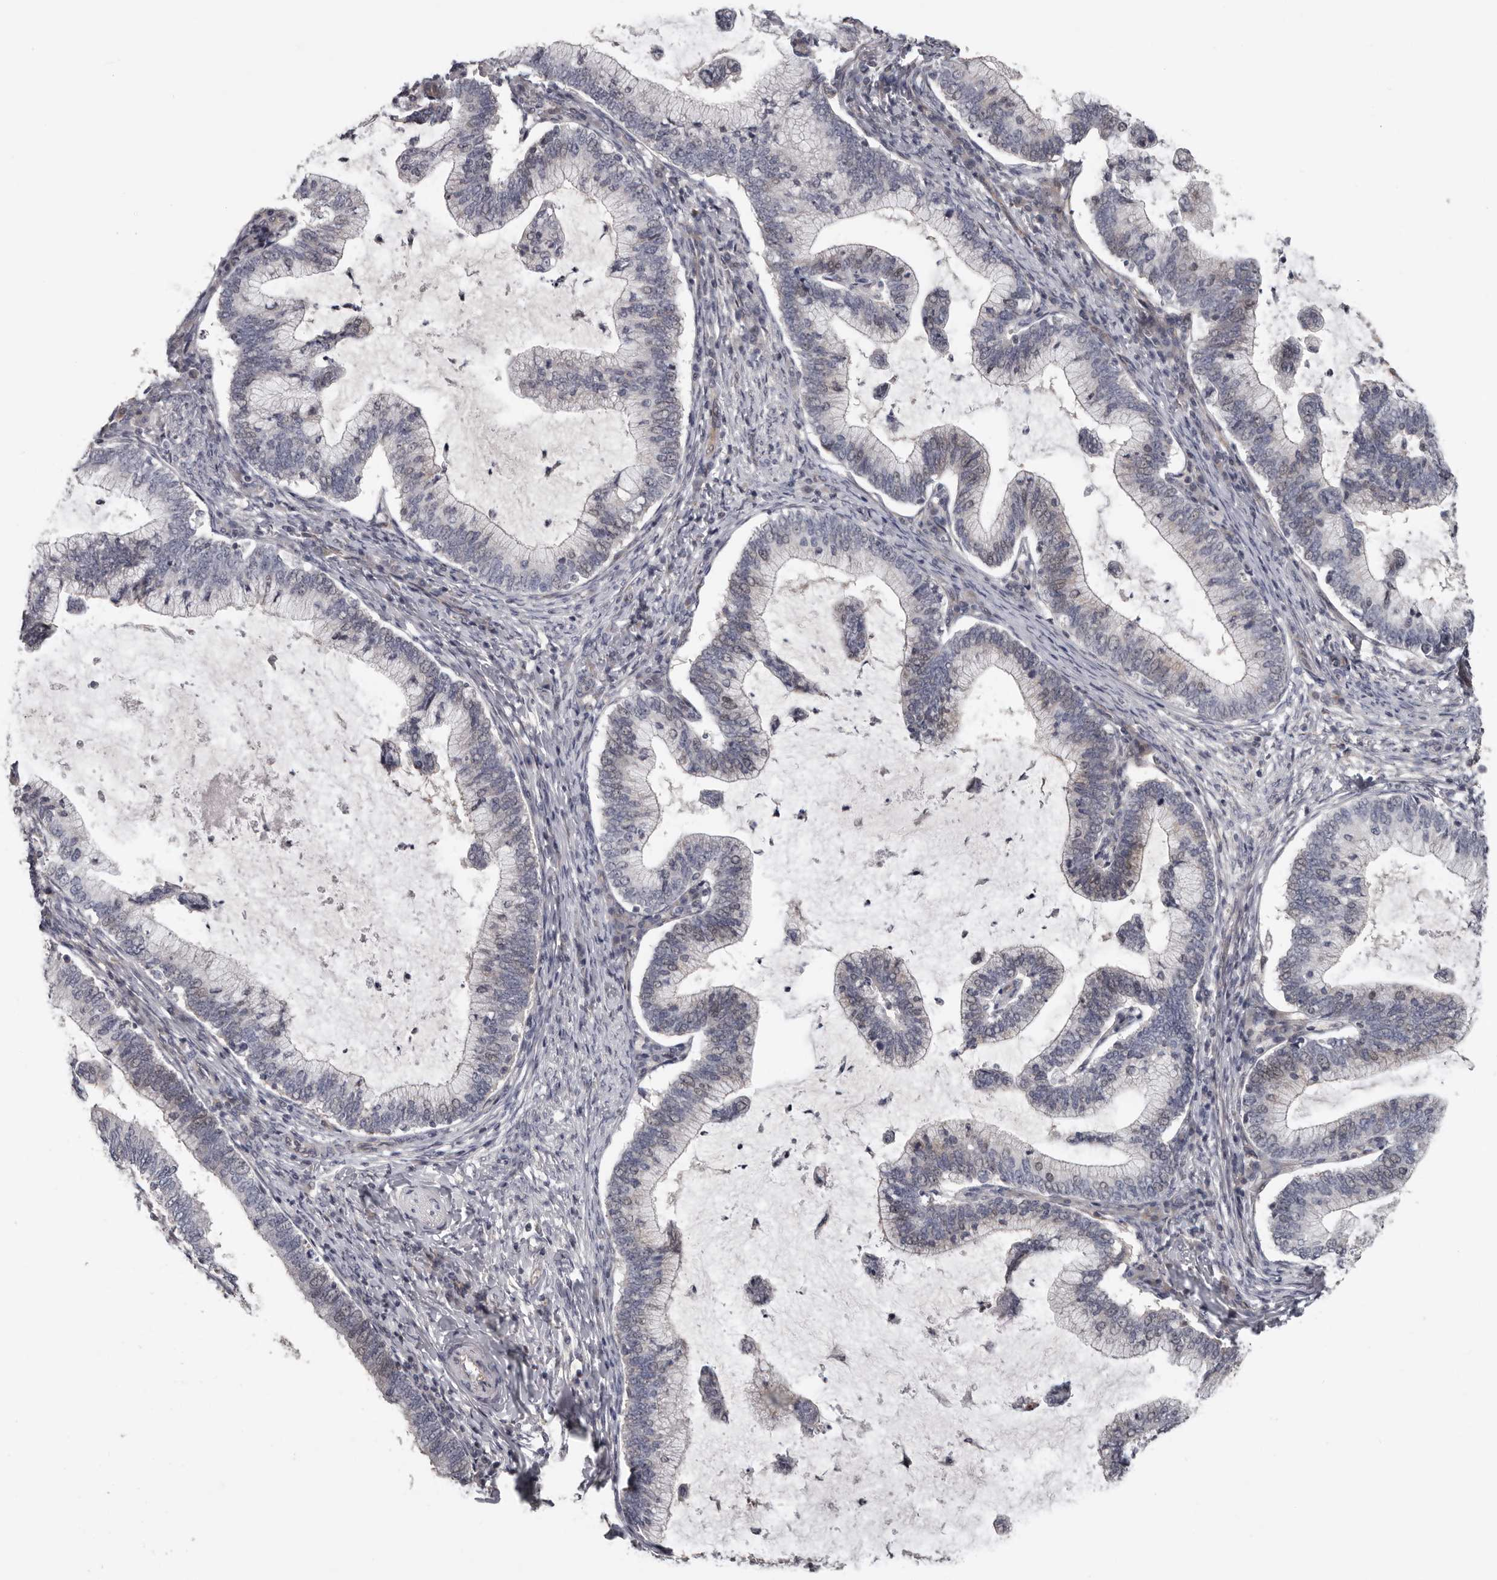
{"staining": {"intensity": "negative", "quantity": "none", "location": "none"}, "tissue": "cervical cancer", "cell_type": "Tumor cells", "image_type": "cancer", "snomed": [{"axis": "morphology", "description": "Adenocarcinoma, NOS"}, {"axis": "topography", "description": "Cervix"}], "caption": "High power microscopy image of an immunohistochemistry (IHC) photomicrograph of cervical cancer (adenocarcinoma), revealing no significant expression in tumor cells.", "gene": "RNF217", "patient": {"sex": "female", "age": 36}}